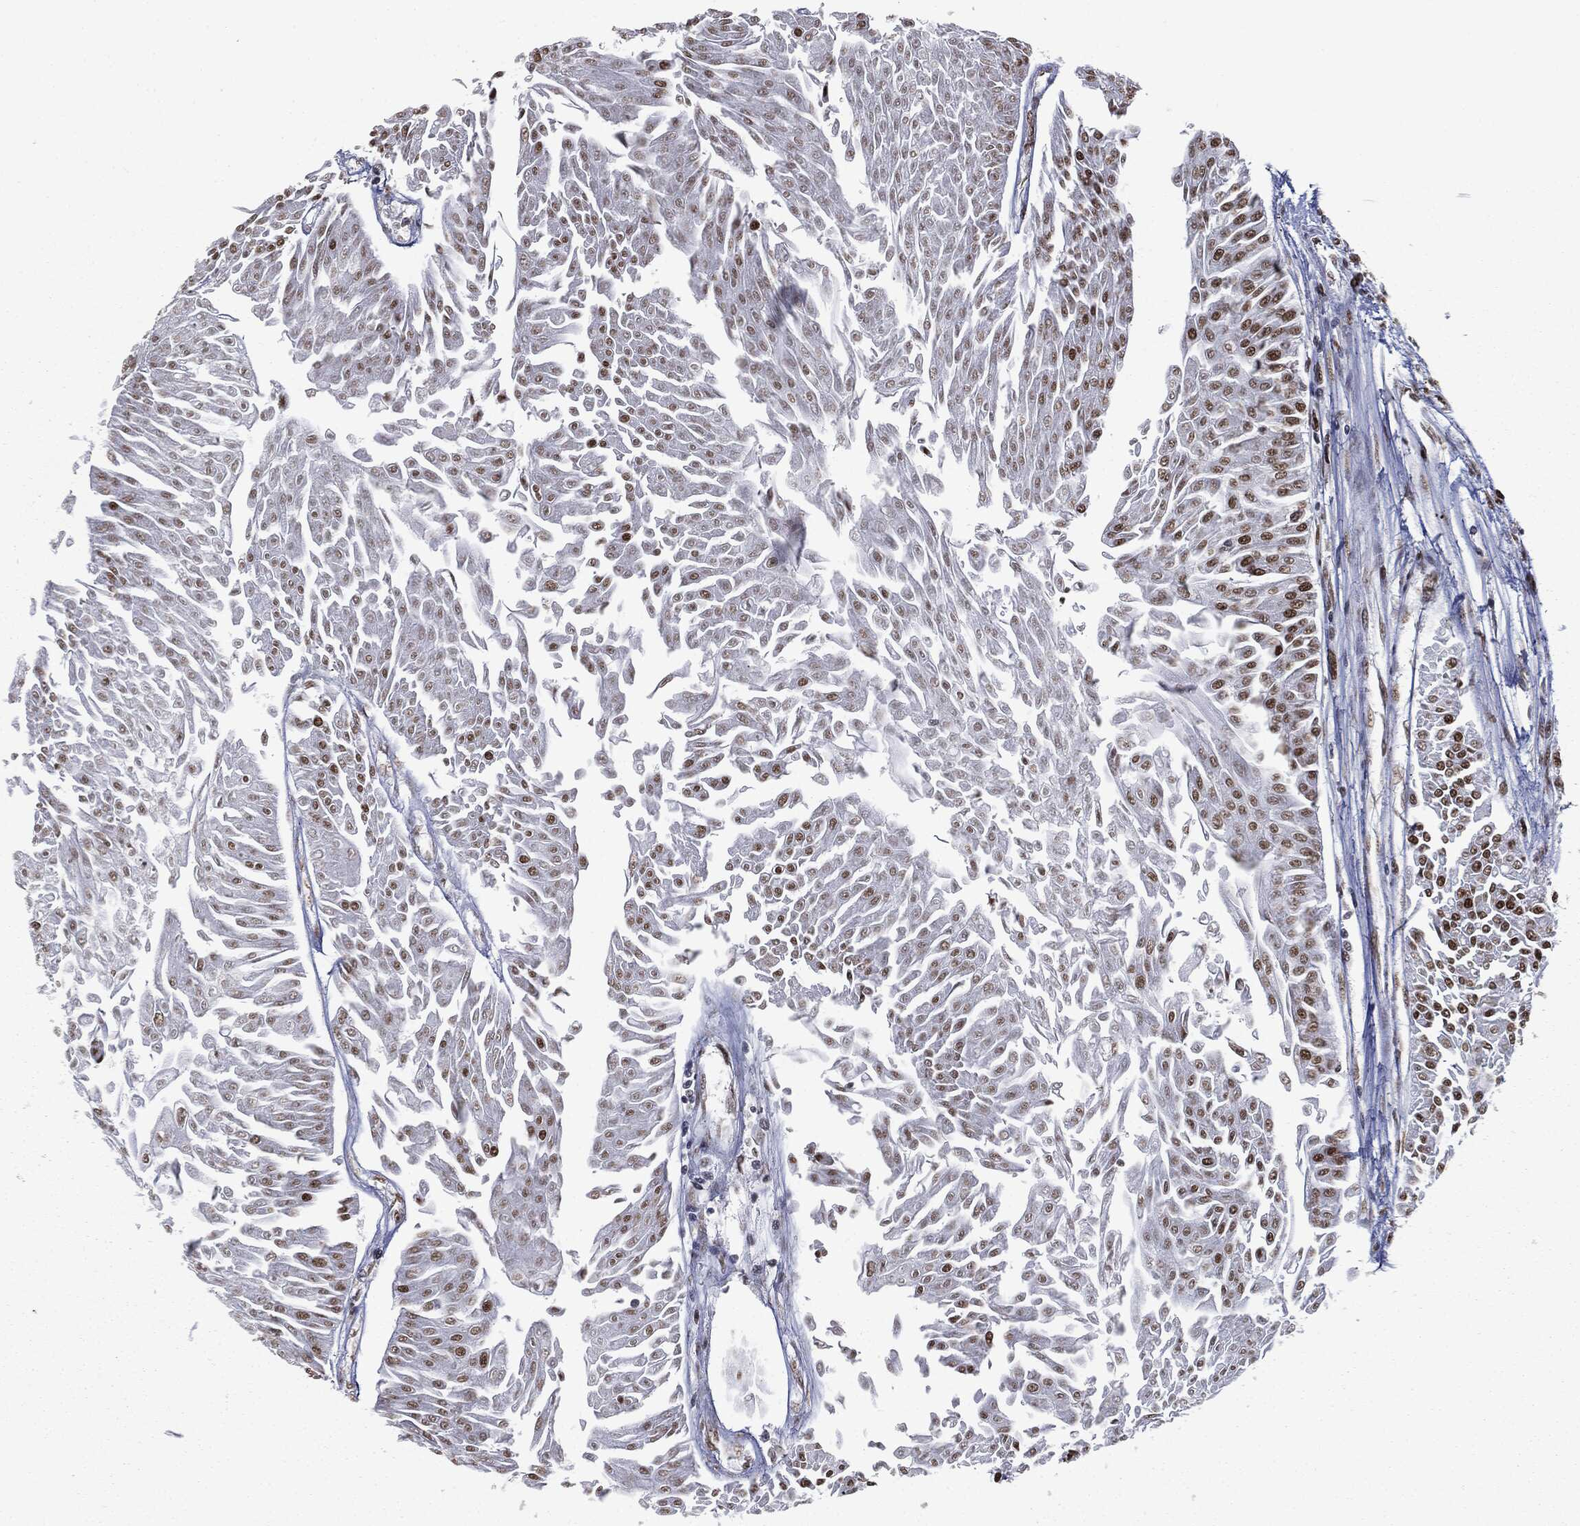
{"staining": {"intensity": "moderate", "quantity": ">75%", "location": "nuclear"}, "tissue": "urothelial cancer", "cell_type": "Tumor cells", "image_type": "cancer", "snomed": [{"axis": "morphology", "description": "Urothelial carcinoma, Low grade"}, {"axis": "topography", "description": "Urinary bladder"}], "caption": "Low-grade urothelial carcinoma was stained to show a protein in brown. There is medium levels of moderate nuclear staining in approximately >75% of tumor cells.", "gene": "MSH2", "patient": {"sex": "male", "age": 67}}